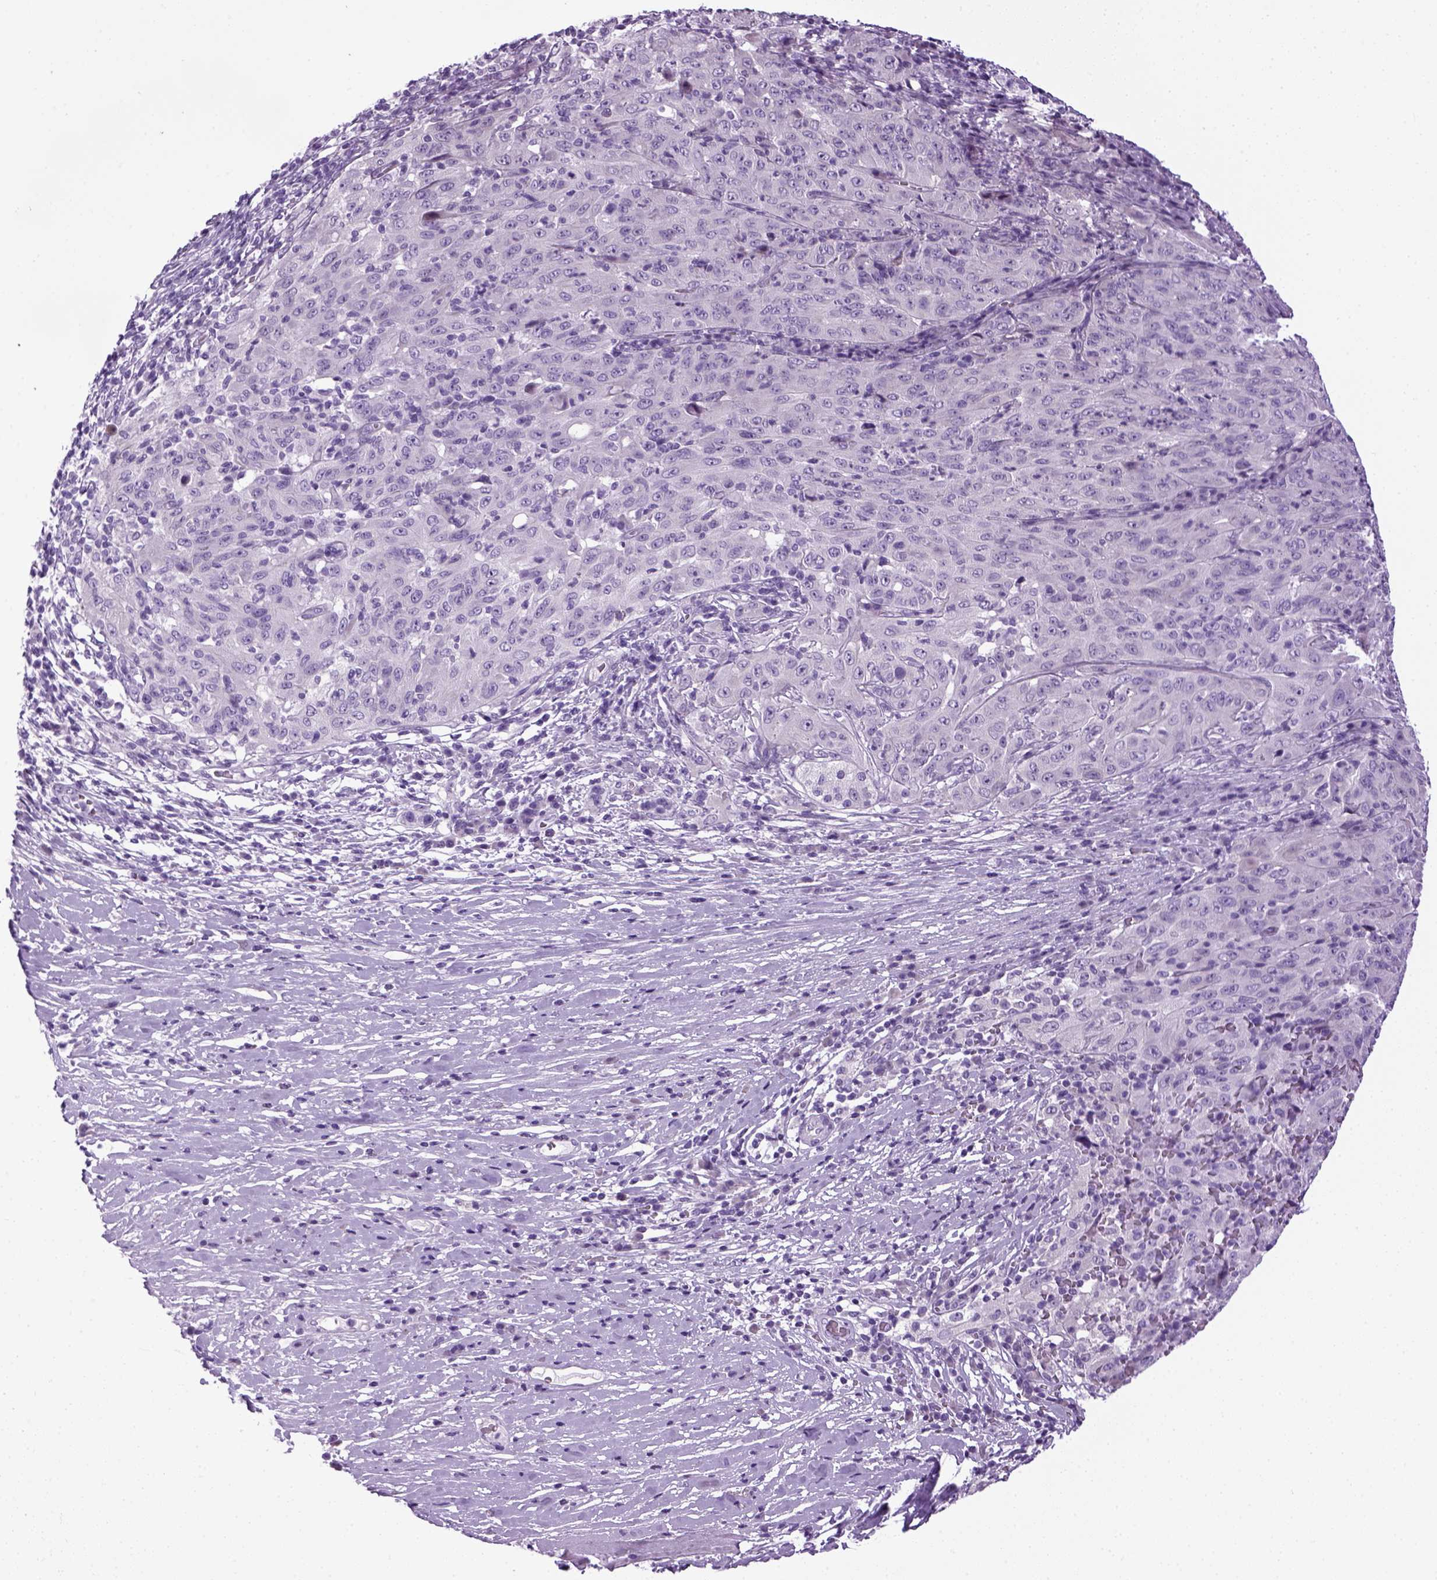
{"staining": {"intensity": "negative", "quantity": "none", "location": "none"}, "tissue": "pancreatic cancer", "cell_type": "Tumor cells", "image_type": "cancer", "snomed": [{"axis": "morphology", "description": "Adenocarcinoma, NOS"}, {"axis": "topography", "description": "Pancreas"}], "caption": "The image reveals no staining of tumor cells in pancreatic cancer (adenocarcinoma).", "gene": "HMCN2", "patient": {"sex": "male", "age": 63}}